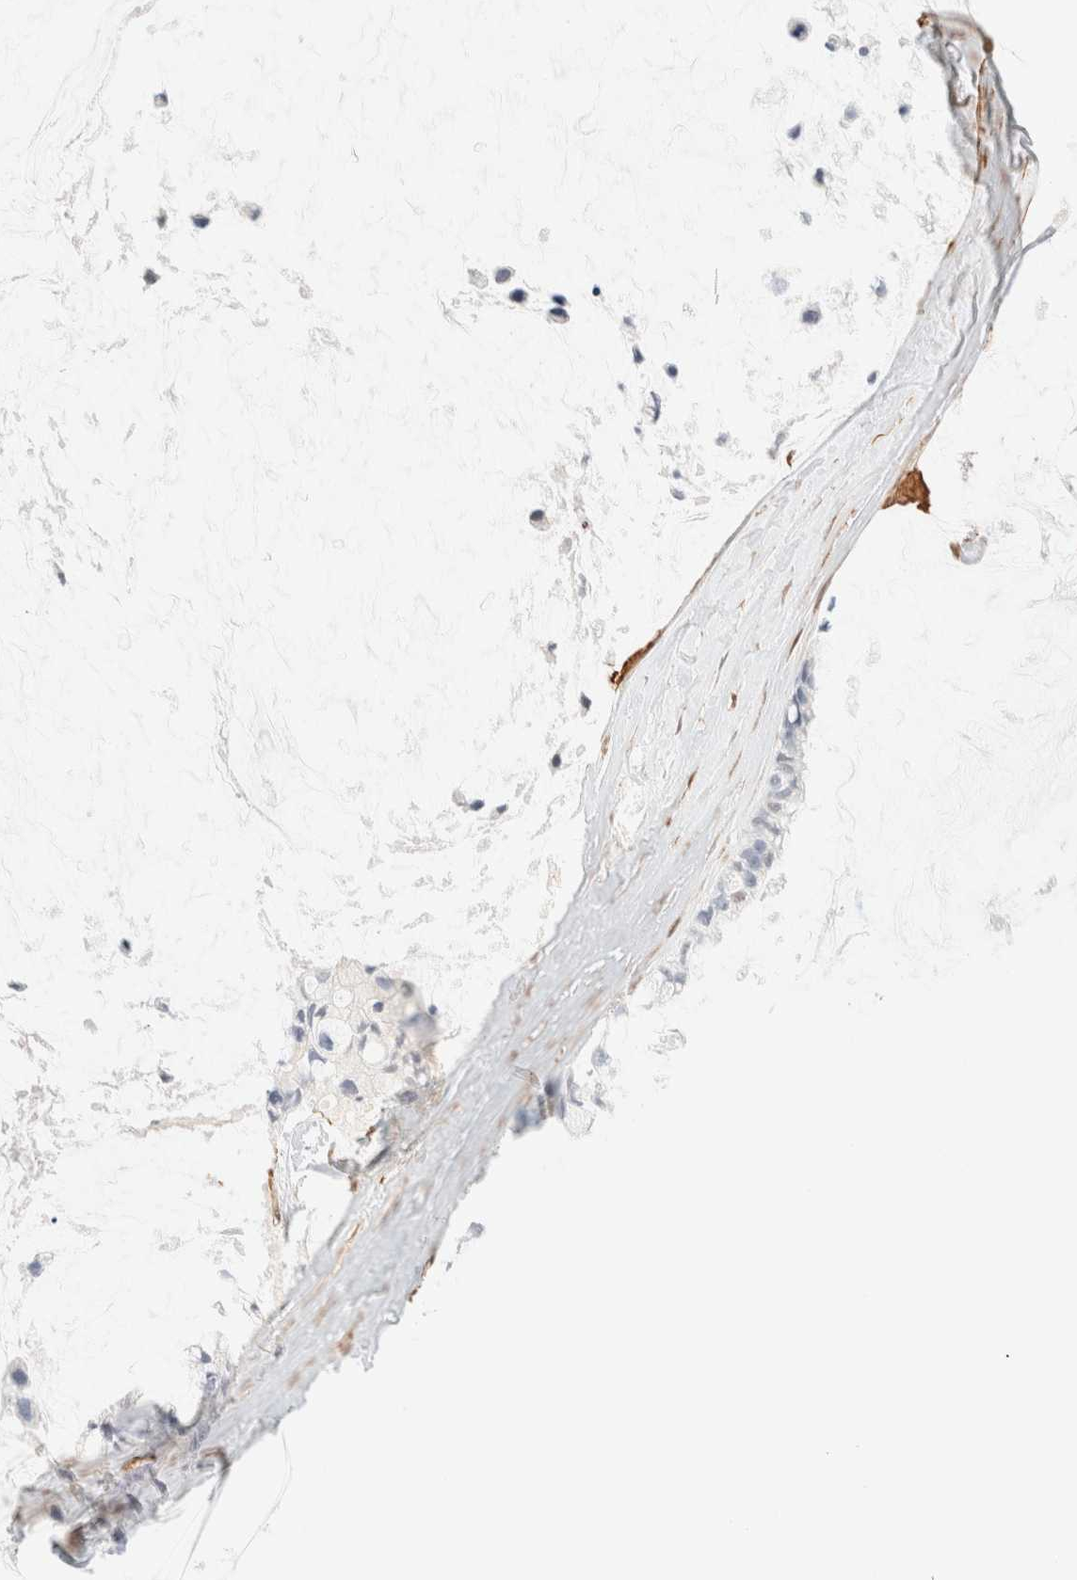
{"staining": {"intensity": "negative", "quantity": "none", "location": "none"}, "tissue": "ovarian cancer", "cell_type": "Tumor cells", "image_type": "cancer", "snomed": [{"axis": "morphology", "description": "Cystadenocarcinoma, mucinous, NOS"}, {"axis": "topography", "description": "Ovary"}], "caption": "Ovarian cancer (mucinous cystadenocarcinoma) was stained to show a protein in brown. There is no significant expression in tumor cells.", "gene": "ZSCAN18", "patient": {"sex": "female", "age": 39}}